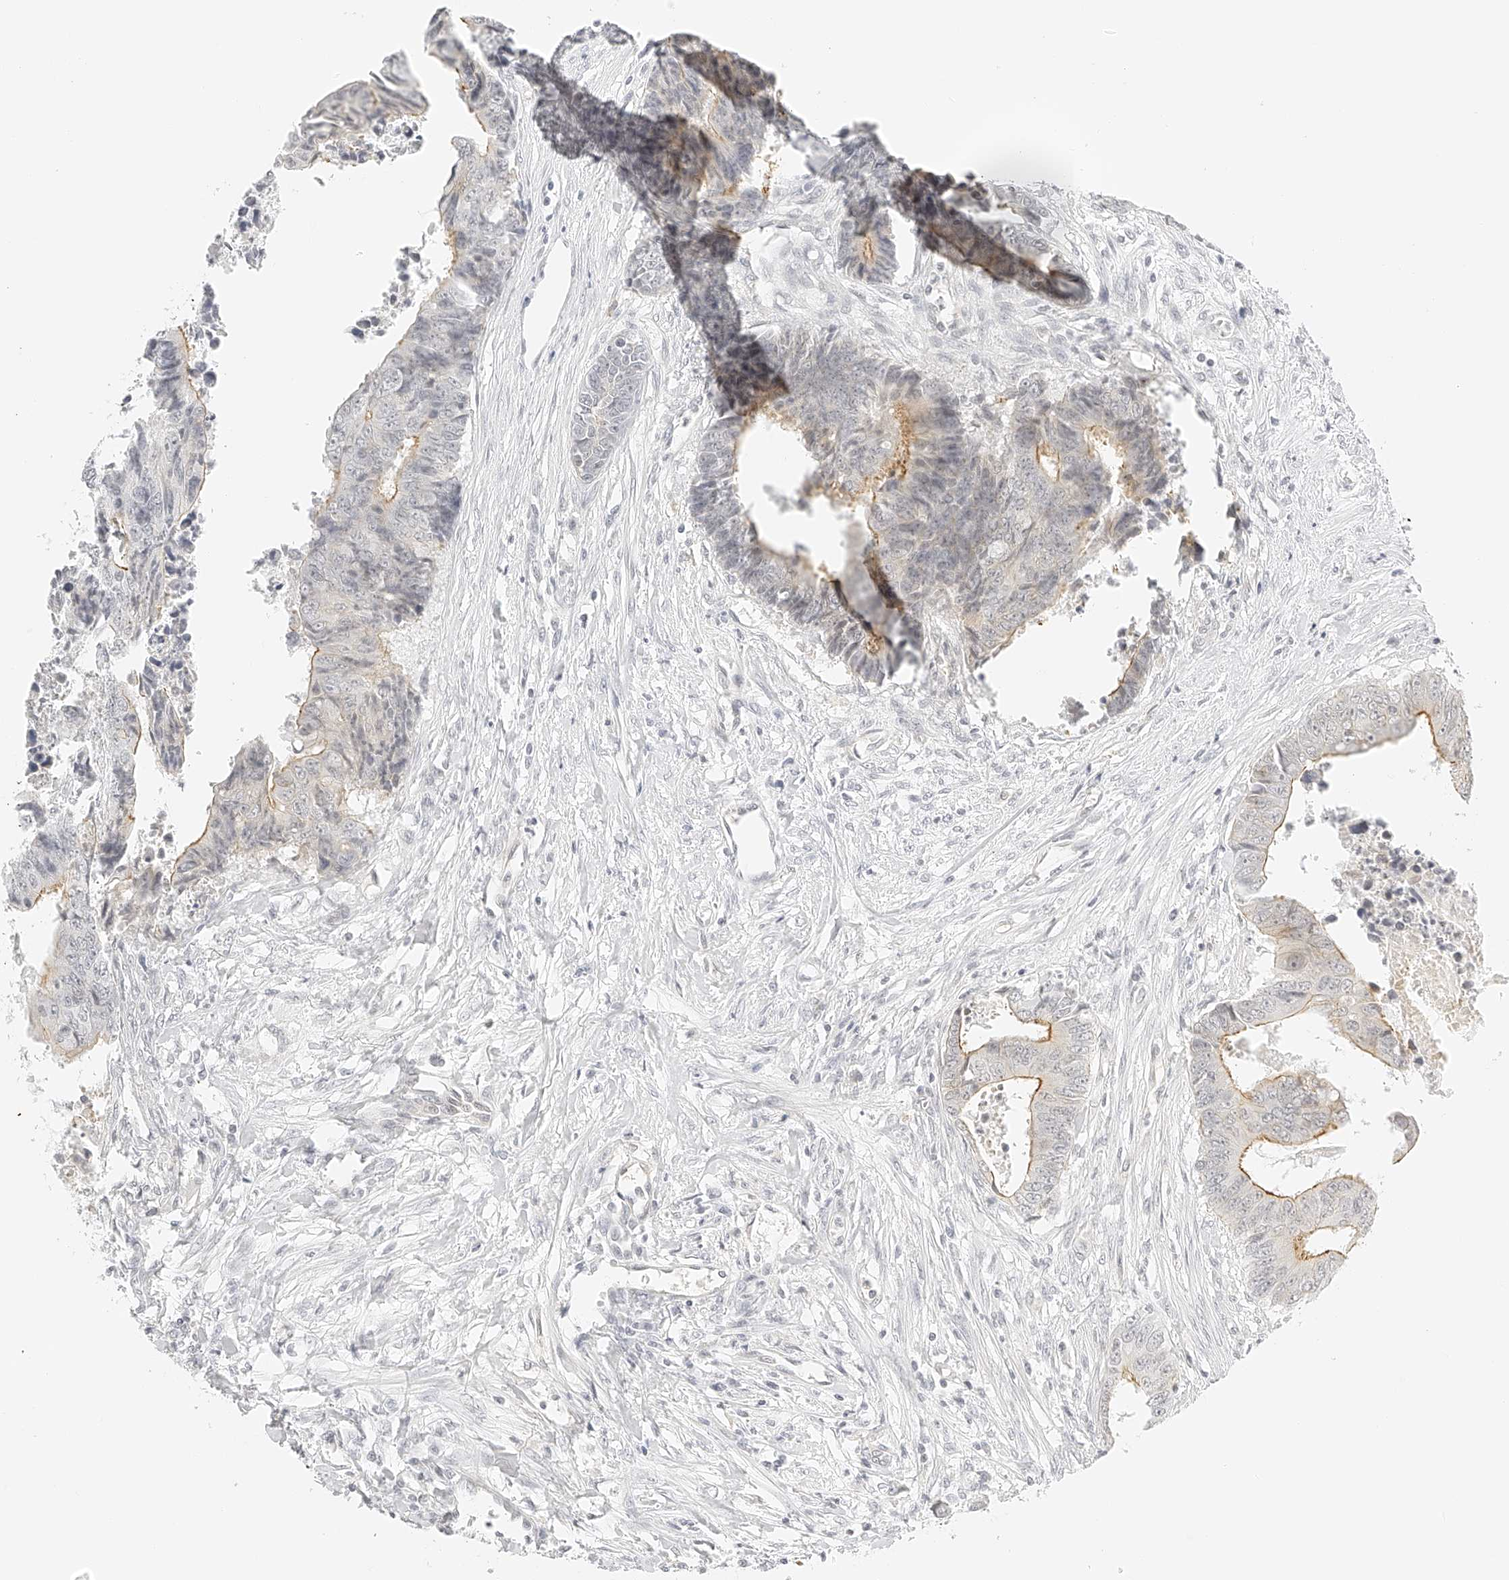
{"staining": {"intensity": "moderate", "quantity": "<25%", "location": "cytoplasmic/membranous"}, "tissue": "colorectal cancer", "cell_type": "Tumor cells", "image_type": "cancer", "snomed": [{"axis": "morphology", "description": "Adenocarcinoma, NOS"}, {"axis": "topography", "description": "Rectum"}], "caption": "IHC photomicrograph of colorectal cancer (adenocarcinoma) stained for a protein (brown), which demonstrates low levels of moderate cytoplasmic/membranous positivity in approximately <25% of tumor cells.", "gene": "ZFP69", "patient": {"sex": "male", "age": 84}}